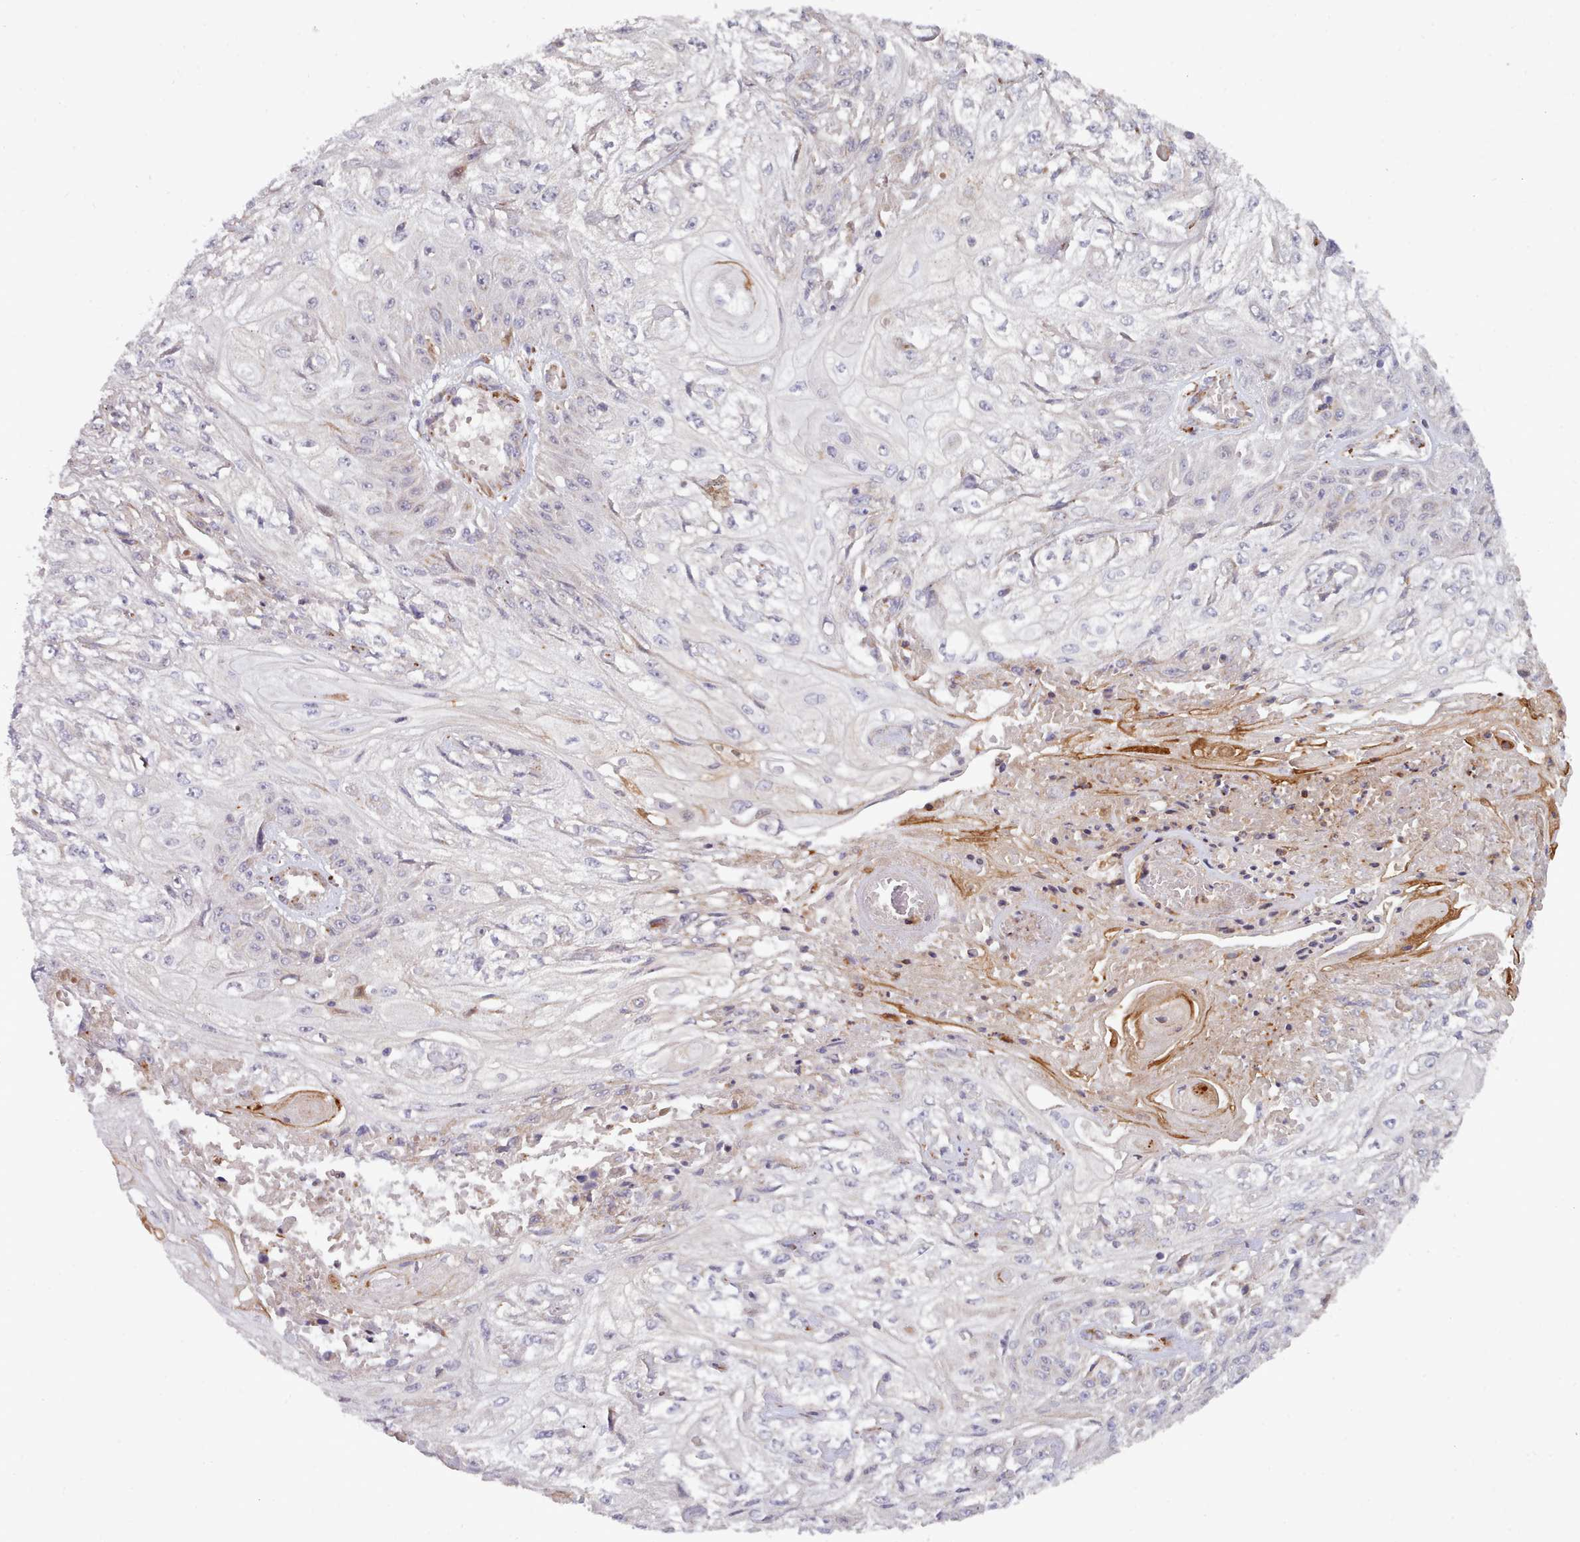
{"staining": {"intensity": "negative", "quantity": "none", "location": "none"}, "tissue": "skin cancer", "cell_type": "Tumor cells", "image_type": "cancer", "snomed": [{"axis": "morphology", "description": "Squamous cell carcinoma, NOS"}, {"axis": "morphology", "description": "Squamous cell carcinoma, metastatic, NOS"}, {"axis": "topography", "description": "Skin"}, {"axis": "topography", "description": "Lymph node"}], "caption": "A high-resolution histopathology image shows immunohistochemistry staining of skin cancer (squamous cell carcinoma), which exhibits no significant positivity in tumor cells. (DAB immunohistochemistry (IHC) visualized using brightfield microscopy, high magnification).", "gene": "TRIM26", "patient": {"sex": "male", "age": 75}}